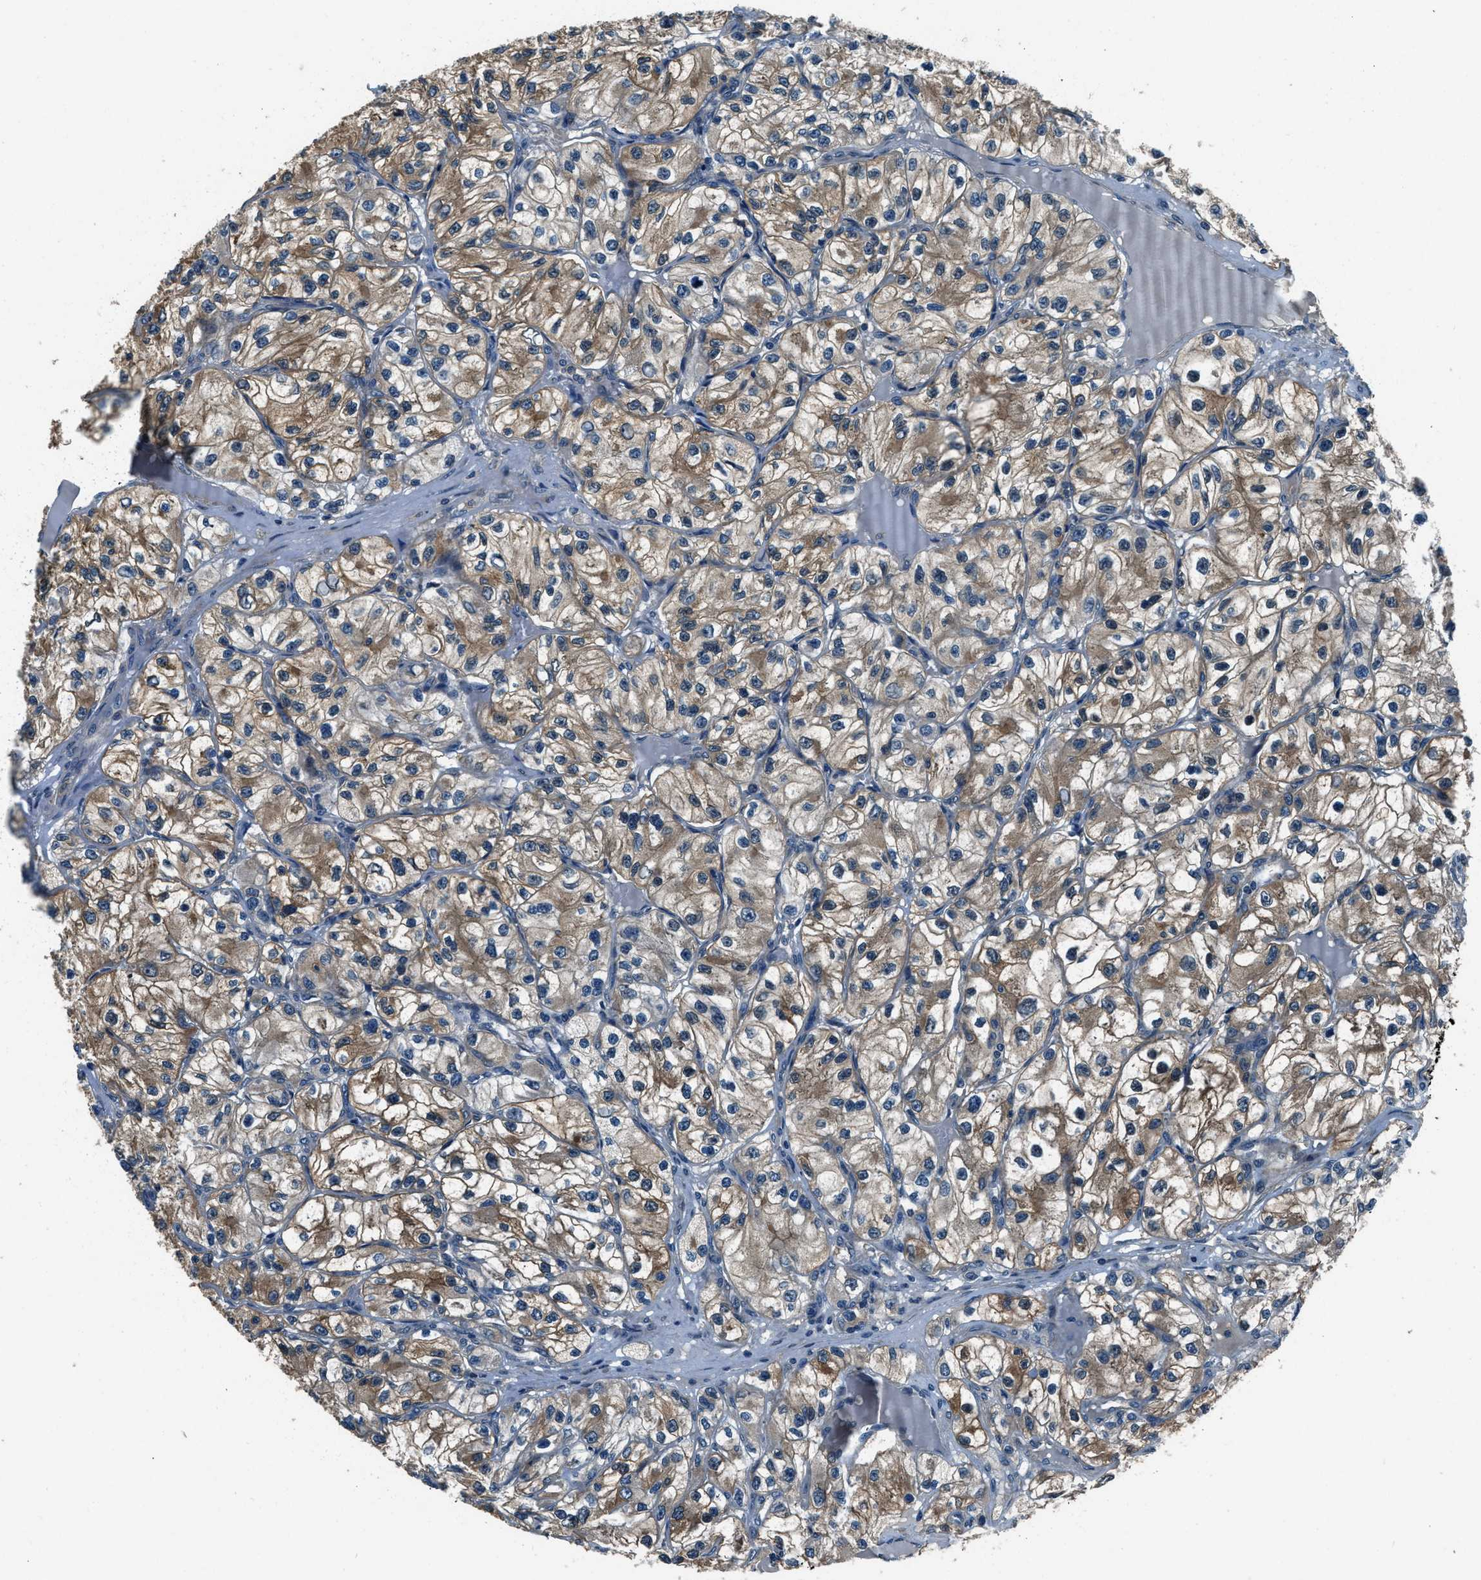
{"staining": {"intensity": "strong", "quantity": "25%-75%", "location": "cytoplasmic/membranous"}, "tissue": "renal cancer", "cell_type": "Tumor cells", "image_type": "cancer", "snomed": [{"axis": "morphology", "description": "Adenocarcinoma, NOS"}, {"axis": "topography", "description": "Kidney"}], "caption": "Immunohistochemistry micrograph of renal cancer stained for a protein (brown), which displays high levels of strong cytoplasmic/membranous positivity in approximately 25%-75% of tumor cells.", "gene": "ARHGEF11", "patient": {"sex": "female", "age": 57}}